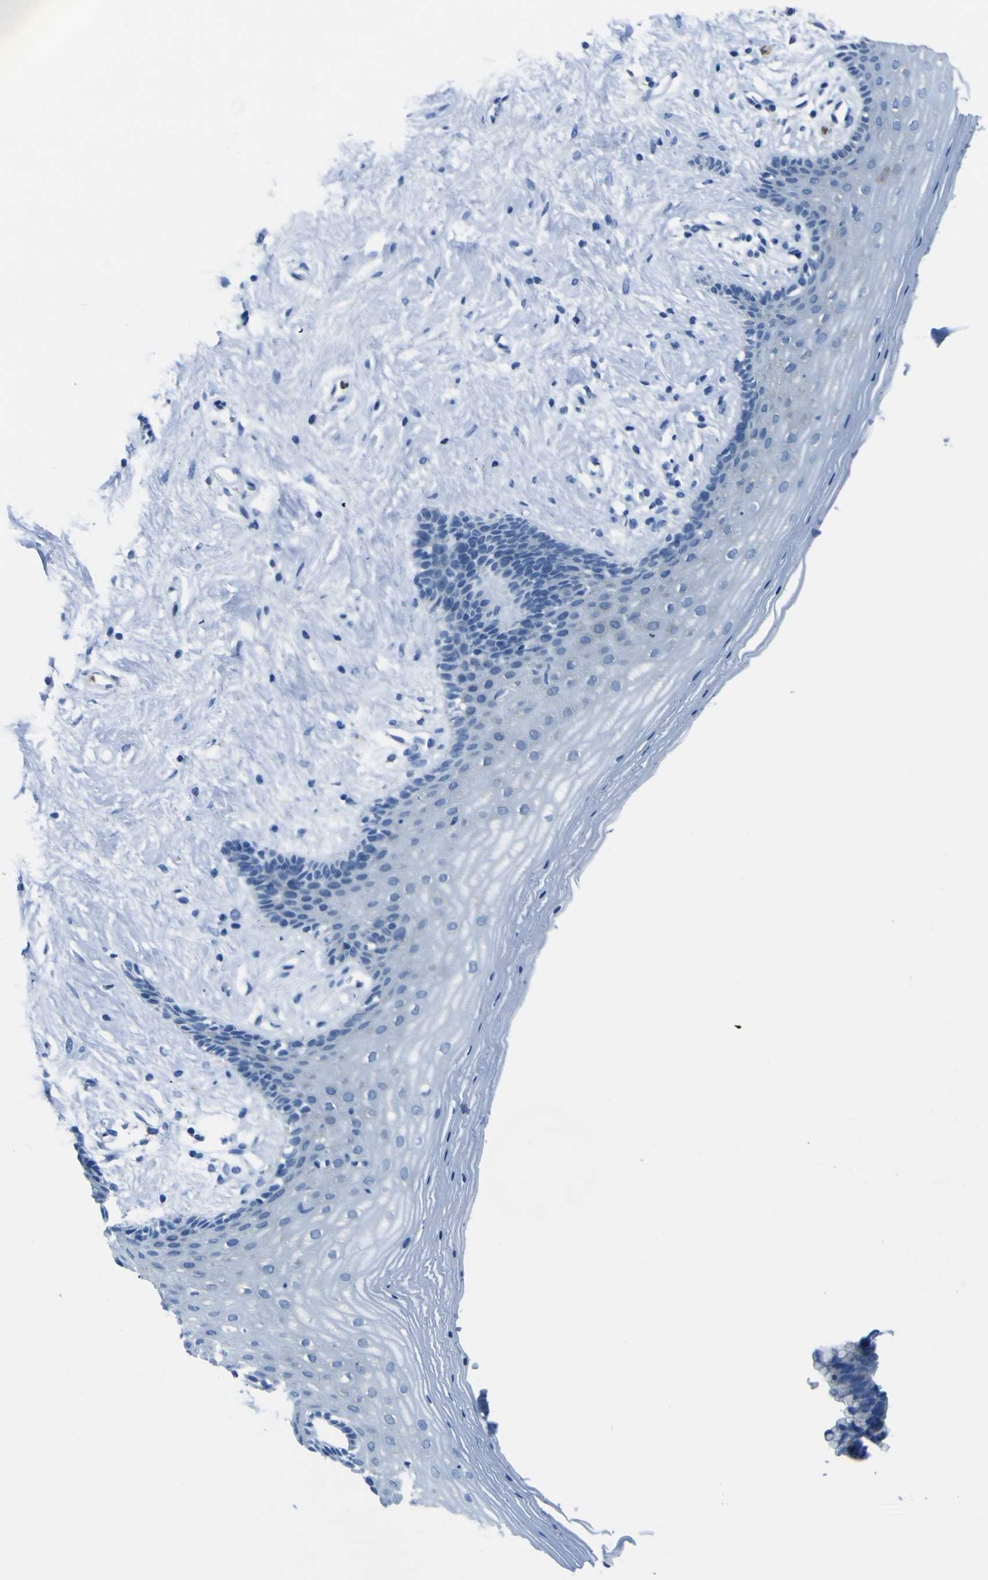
{"staining": {"intensity": "negative", "quantity": "none", "location": "none"}, "tissue": "vagina", "cell_type": "Squamous epithelial cells", "image_type": "normal", "snomed": [{"axis": "morphology", "description": "Normal tissue, NOS"}, {"axis": "topography", "description": "Vagina"}], "caption": "This is an IHC photomicrograph of unremarkable human vagina. There is no staining in squamous epithelial cells.", "gene": "ACSL1", "patient": {"sex": "female", "age": 44}}